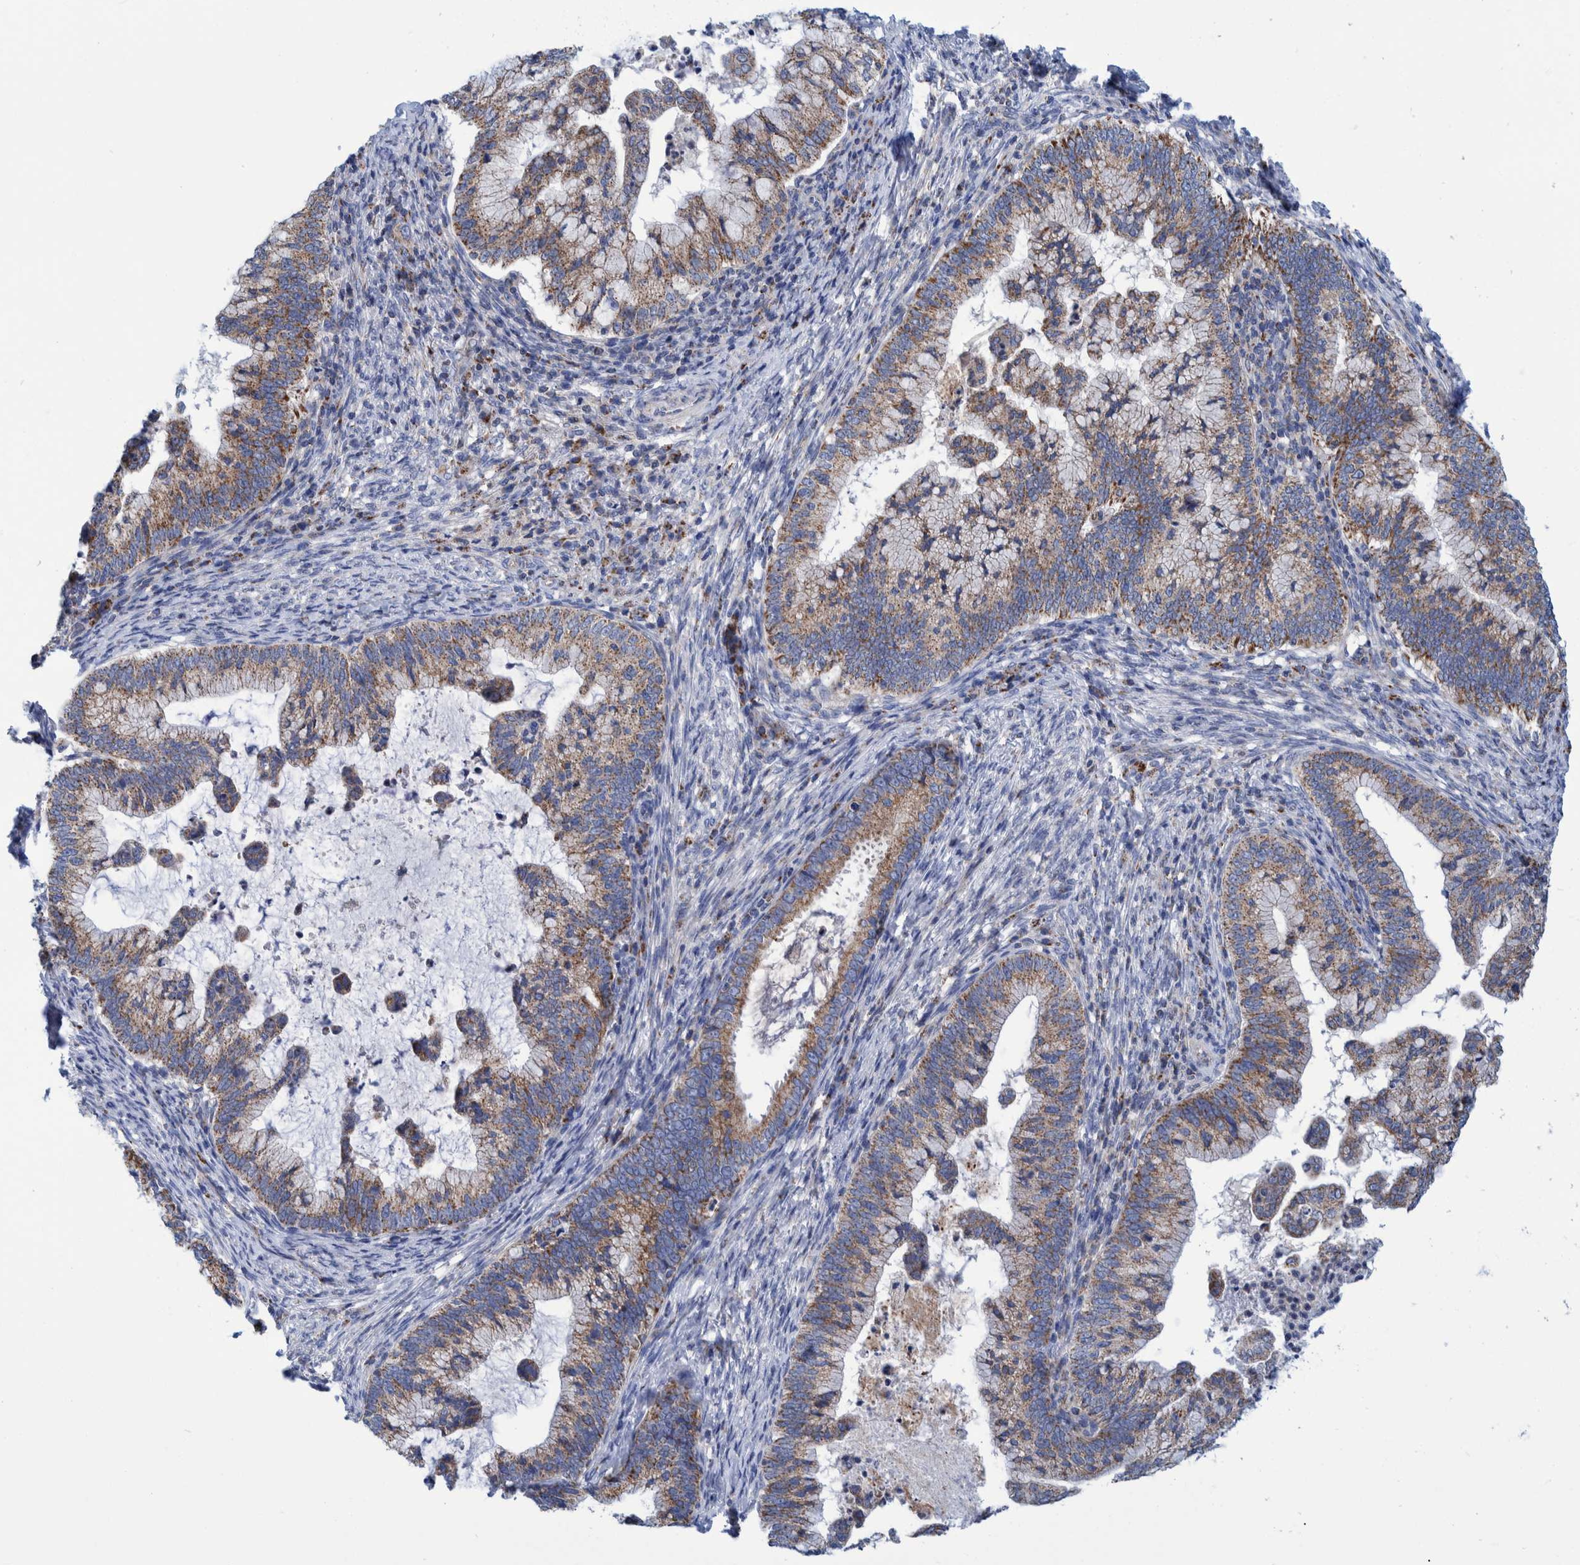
{"staining": {"intensity": "moderate", "quantity": ">75%", "location": "cytoplasmic/membranous"}, "tissue": "cervical cancer", "cell_type": "Tumor cells", "image_type": "cancer", "snomed": [{"axis": "morphology", "description": "Adenocarcinoma, NOS"}, {"axis": "topography", "description": "Cervix"}], "caption": "Immunohistochemical staining of cervical cancer demonstrates medium levels of moderate cytoplasmic/membranous expression in approximately >75% of tumor cells.", "gene": "BZW2", "patient": {"sex": "female", "age": 36}}